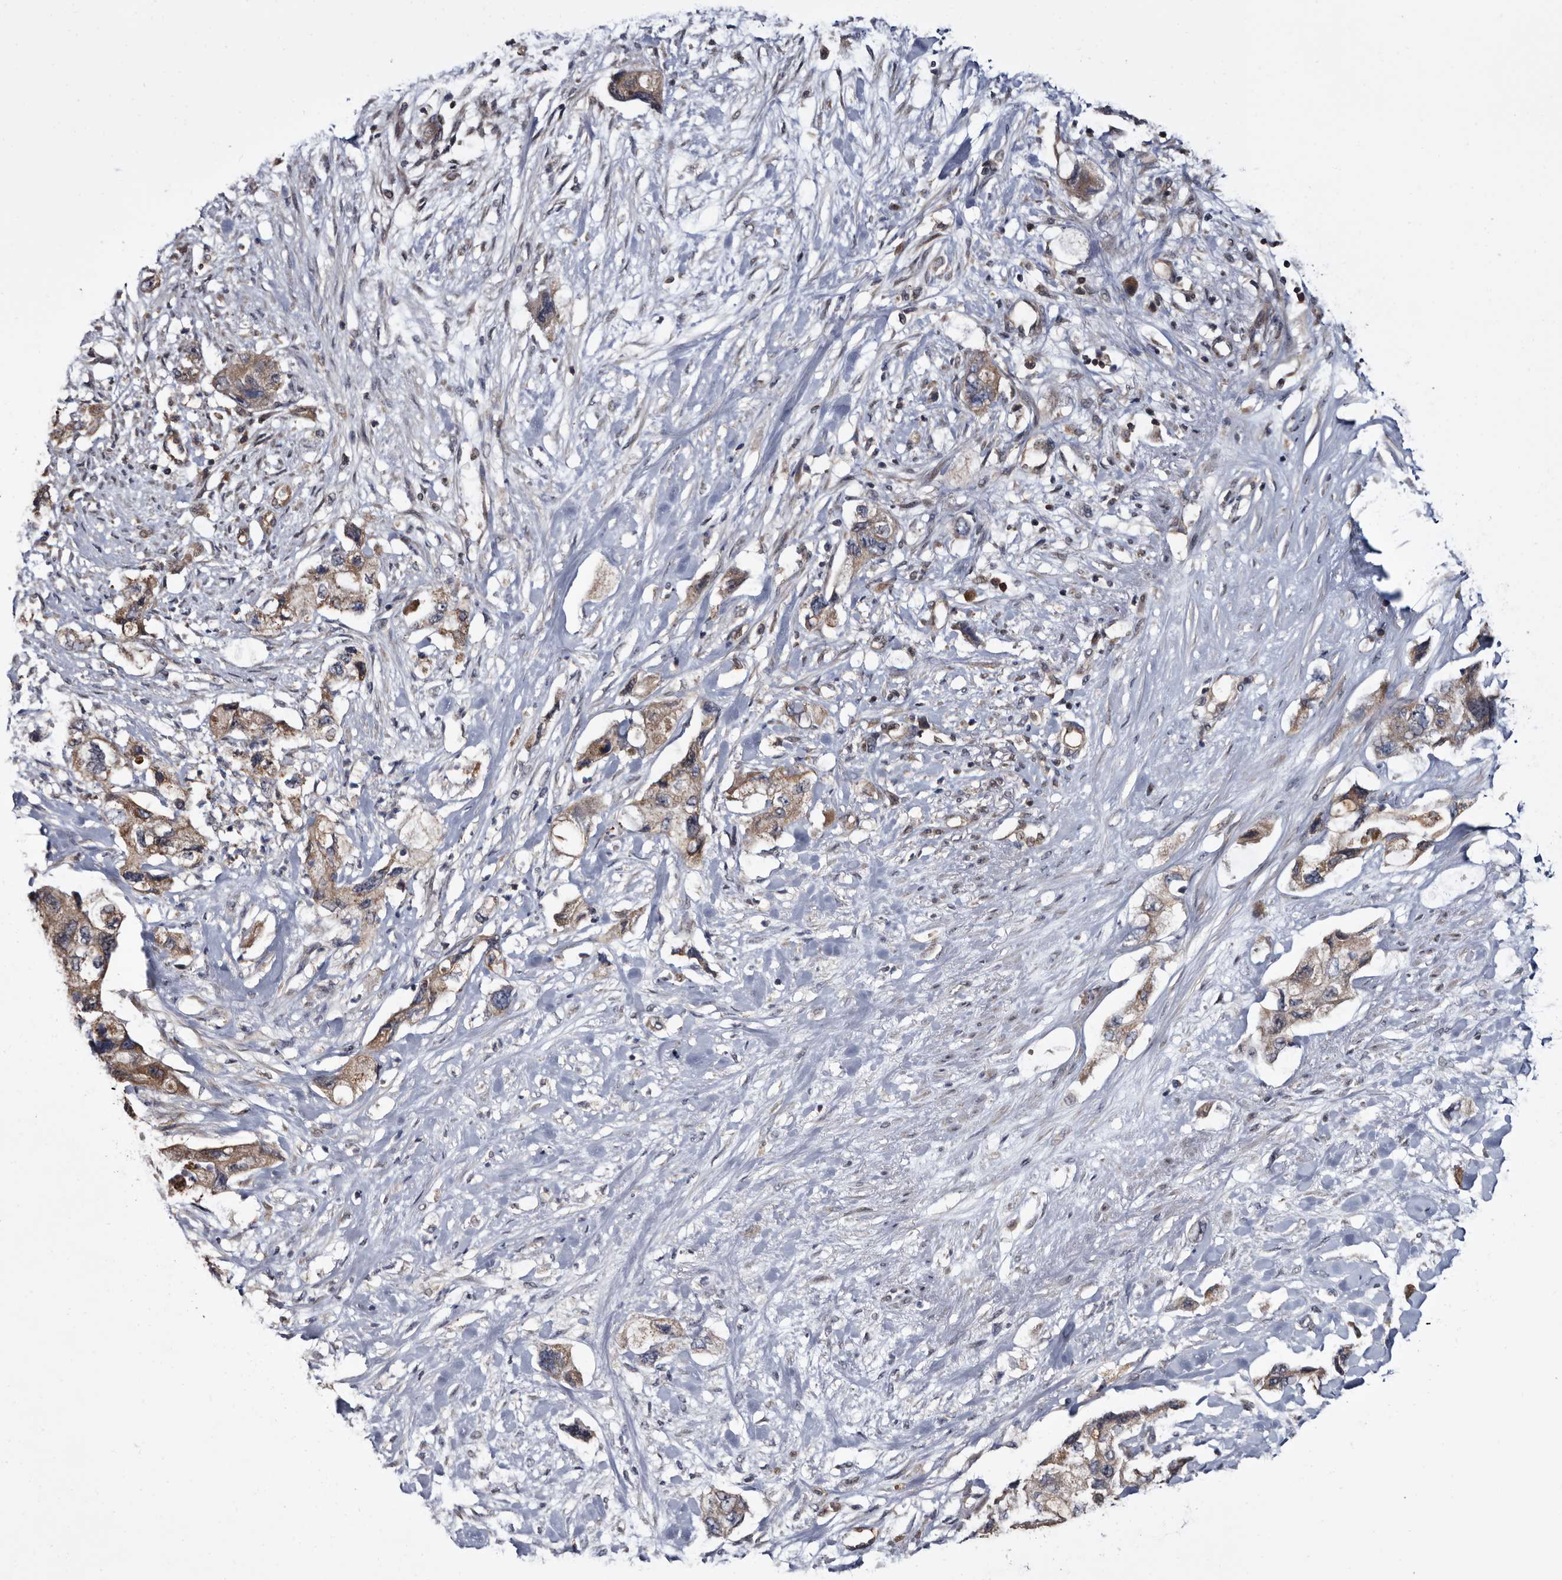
{"staining": {"intensity": "moderate", "quantity": ">75%", "location": "cytoplasmic/membranous"}, "tissue": "pancreatic cancer", "cell_type": "Tumor cells", "image_type": "cancer", "snomed": [{"axis": "morphology", "description": "Adenocarcinoma, NOS"}, {"axis": "topography", "description": "Pancreas"}], "caption": "This is a histology image of immunohistochemistry staining of adenocarcinoma (pancreatic), which shows moderate staining in the cytoplasmic/membranous of tumor cells.", "gene": "TTI2", "patient": {"sex": "female", "age": 73}}